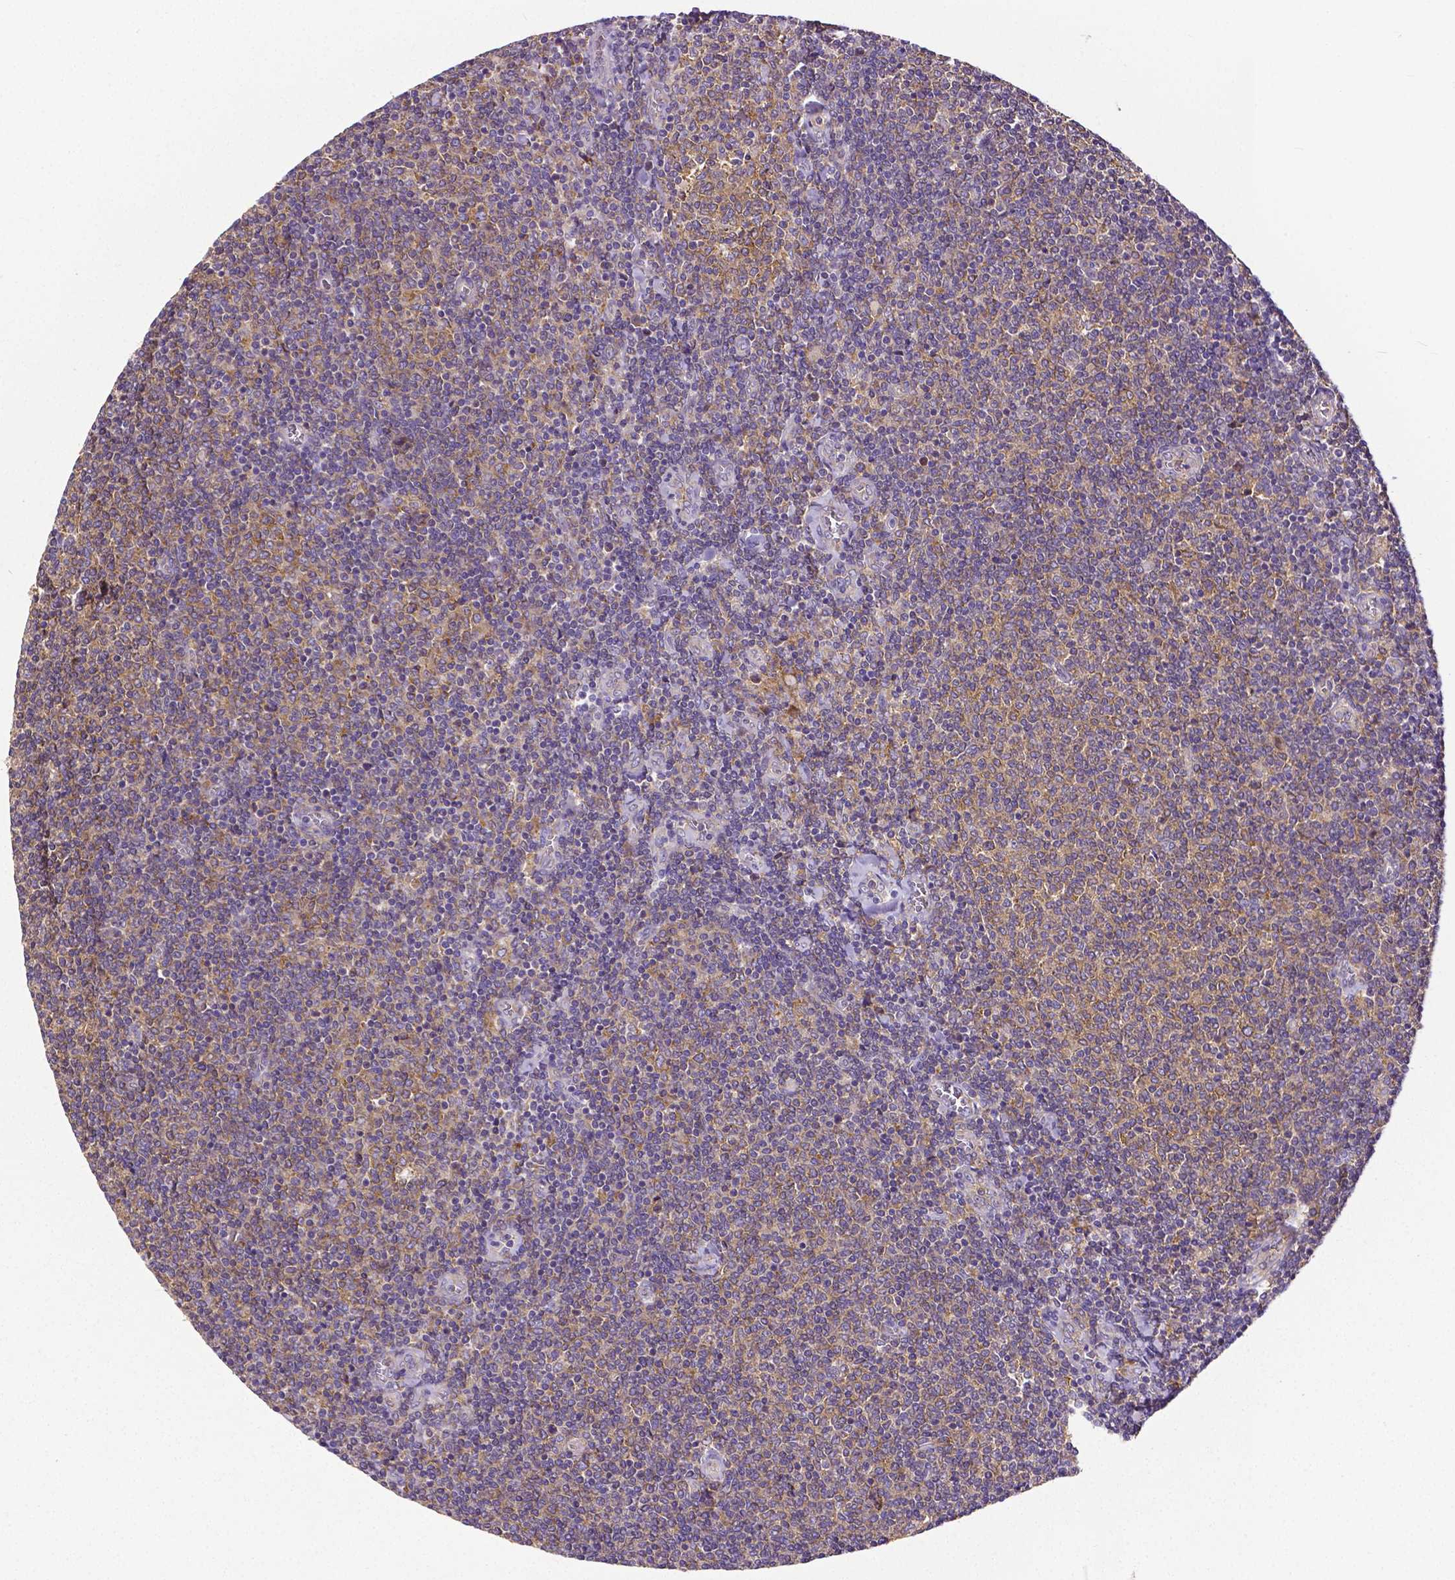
{"staining": {"intensity": "weak", "quantity": "<25%", "location": "cytoplasmic/membranous"}, "tissue": "lymphoma", "cell_type": "Tumor cells", "image_type": "cancer", "snomed": [{"axis": "morphology", "description": "Malignant lymphoma, non-Hodgkin's type, Low grade"}, {"axis": "topography", "description": "Lymph node"}], "caption": "Tumor cells show no significant protein expression in lymphoma.", "gene": "DICER1", "patient": {"sex": "male", "age": 52}}